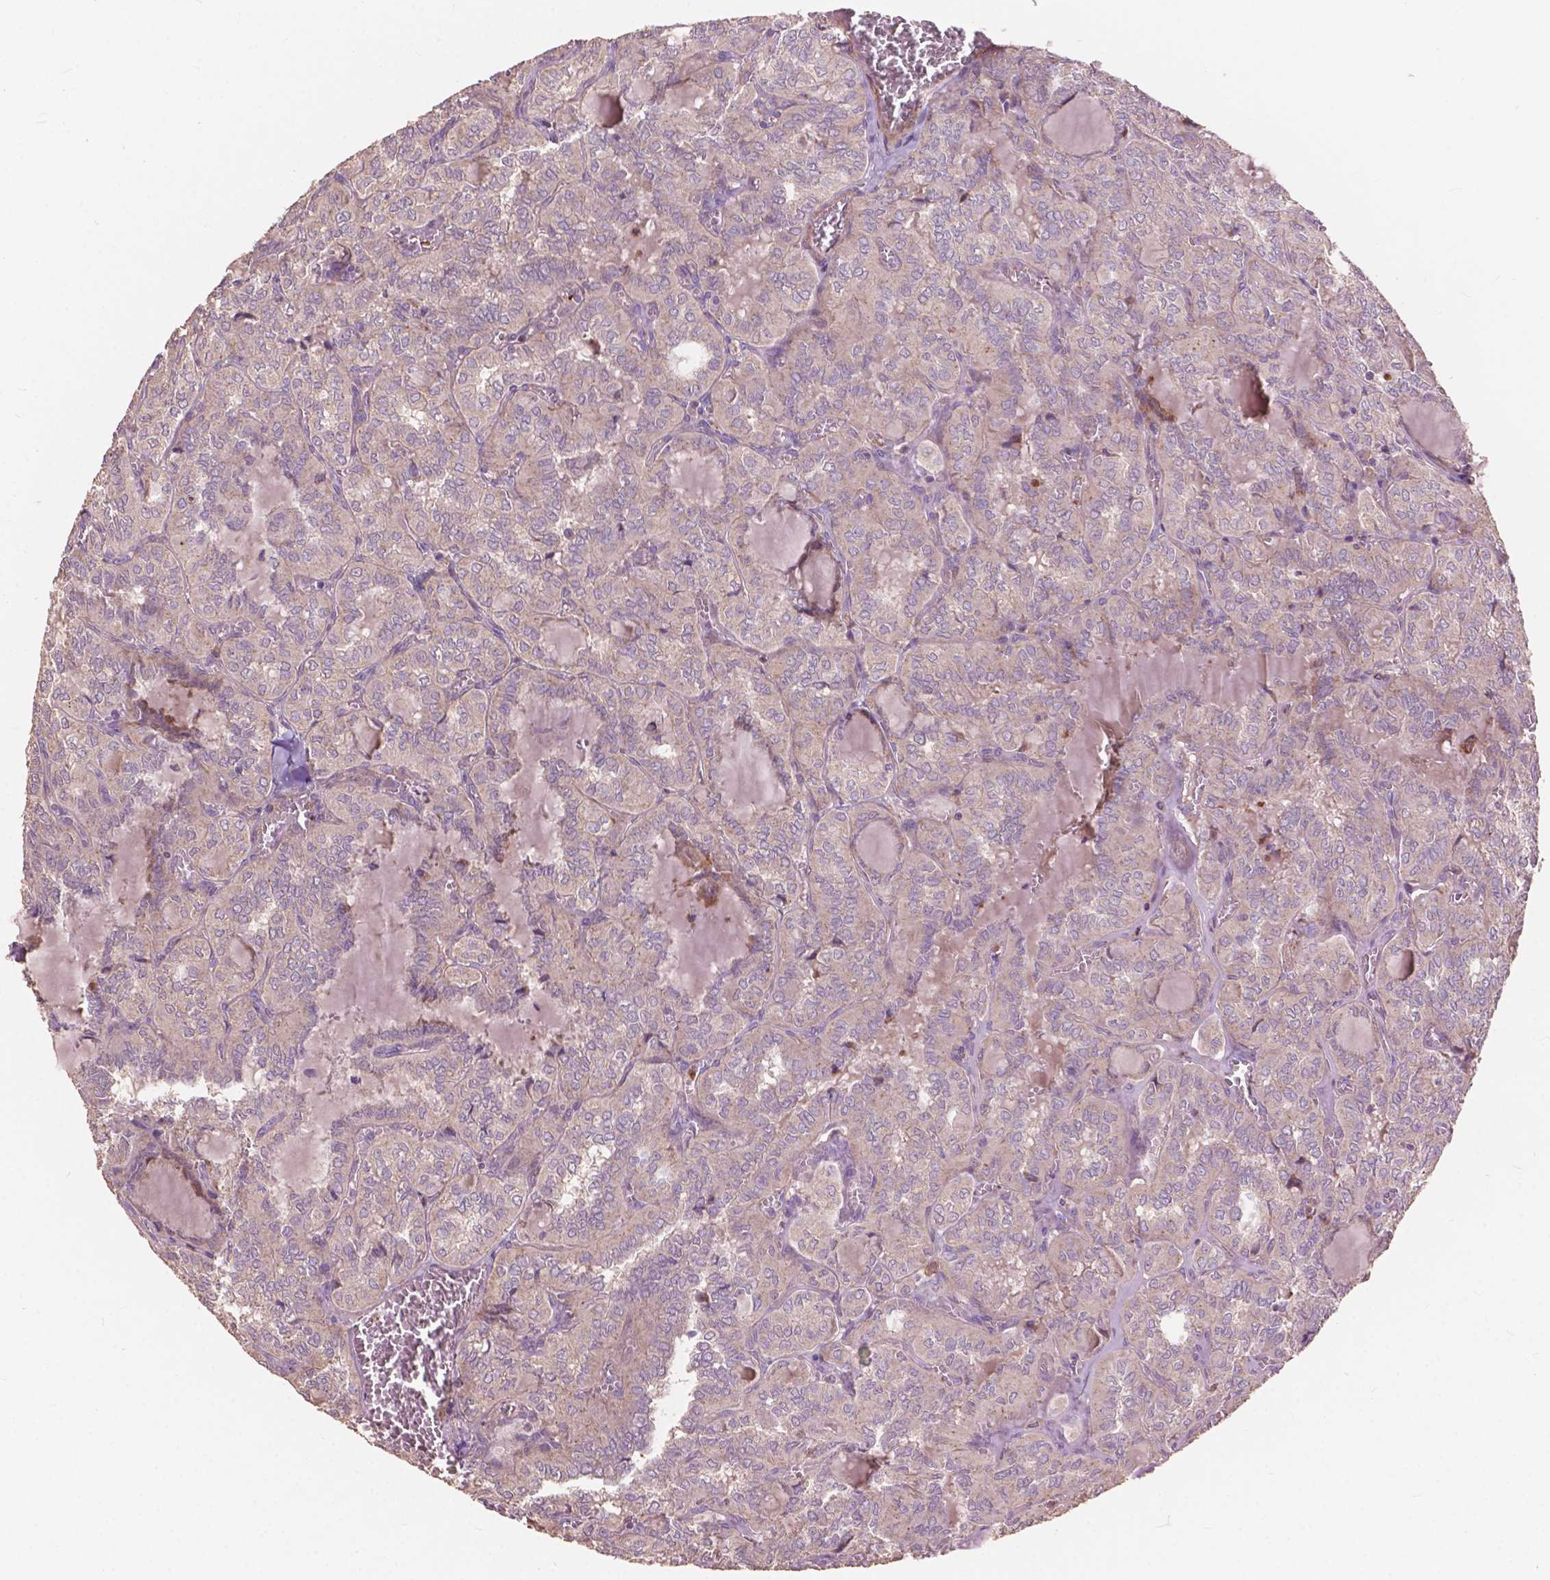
{"staining": {"intensity": "negative", "quantity": "none", "location": "none"}, "tissue": "thyroid cancer", "cell_type": "Tumor cells", "image_type": "cancer", "snomed": [{"axis": "morphology", "description": "Papillary adenocarcinoma, NOS"}, {"axis": "topography", "description": "Thyroid gland"}], "caption": "This is an immunohistochemistry (IHC) micrograph of human papillary adenocarcinoma (thyroid). There is no staining in tumor cells.", "gene": "FNIP1", "patient": {"sex": "female", "age": 41}}